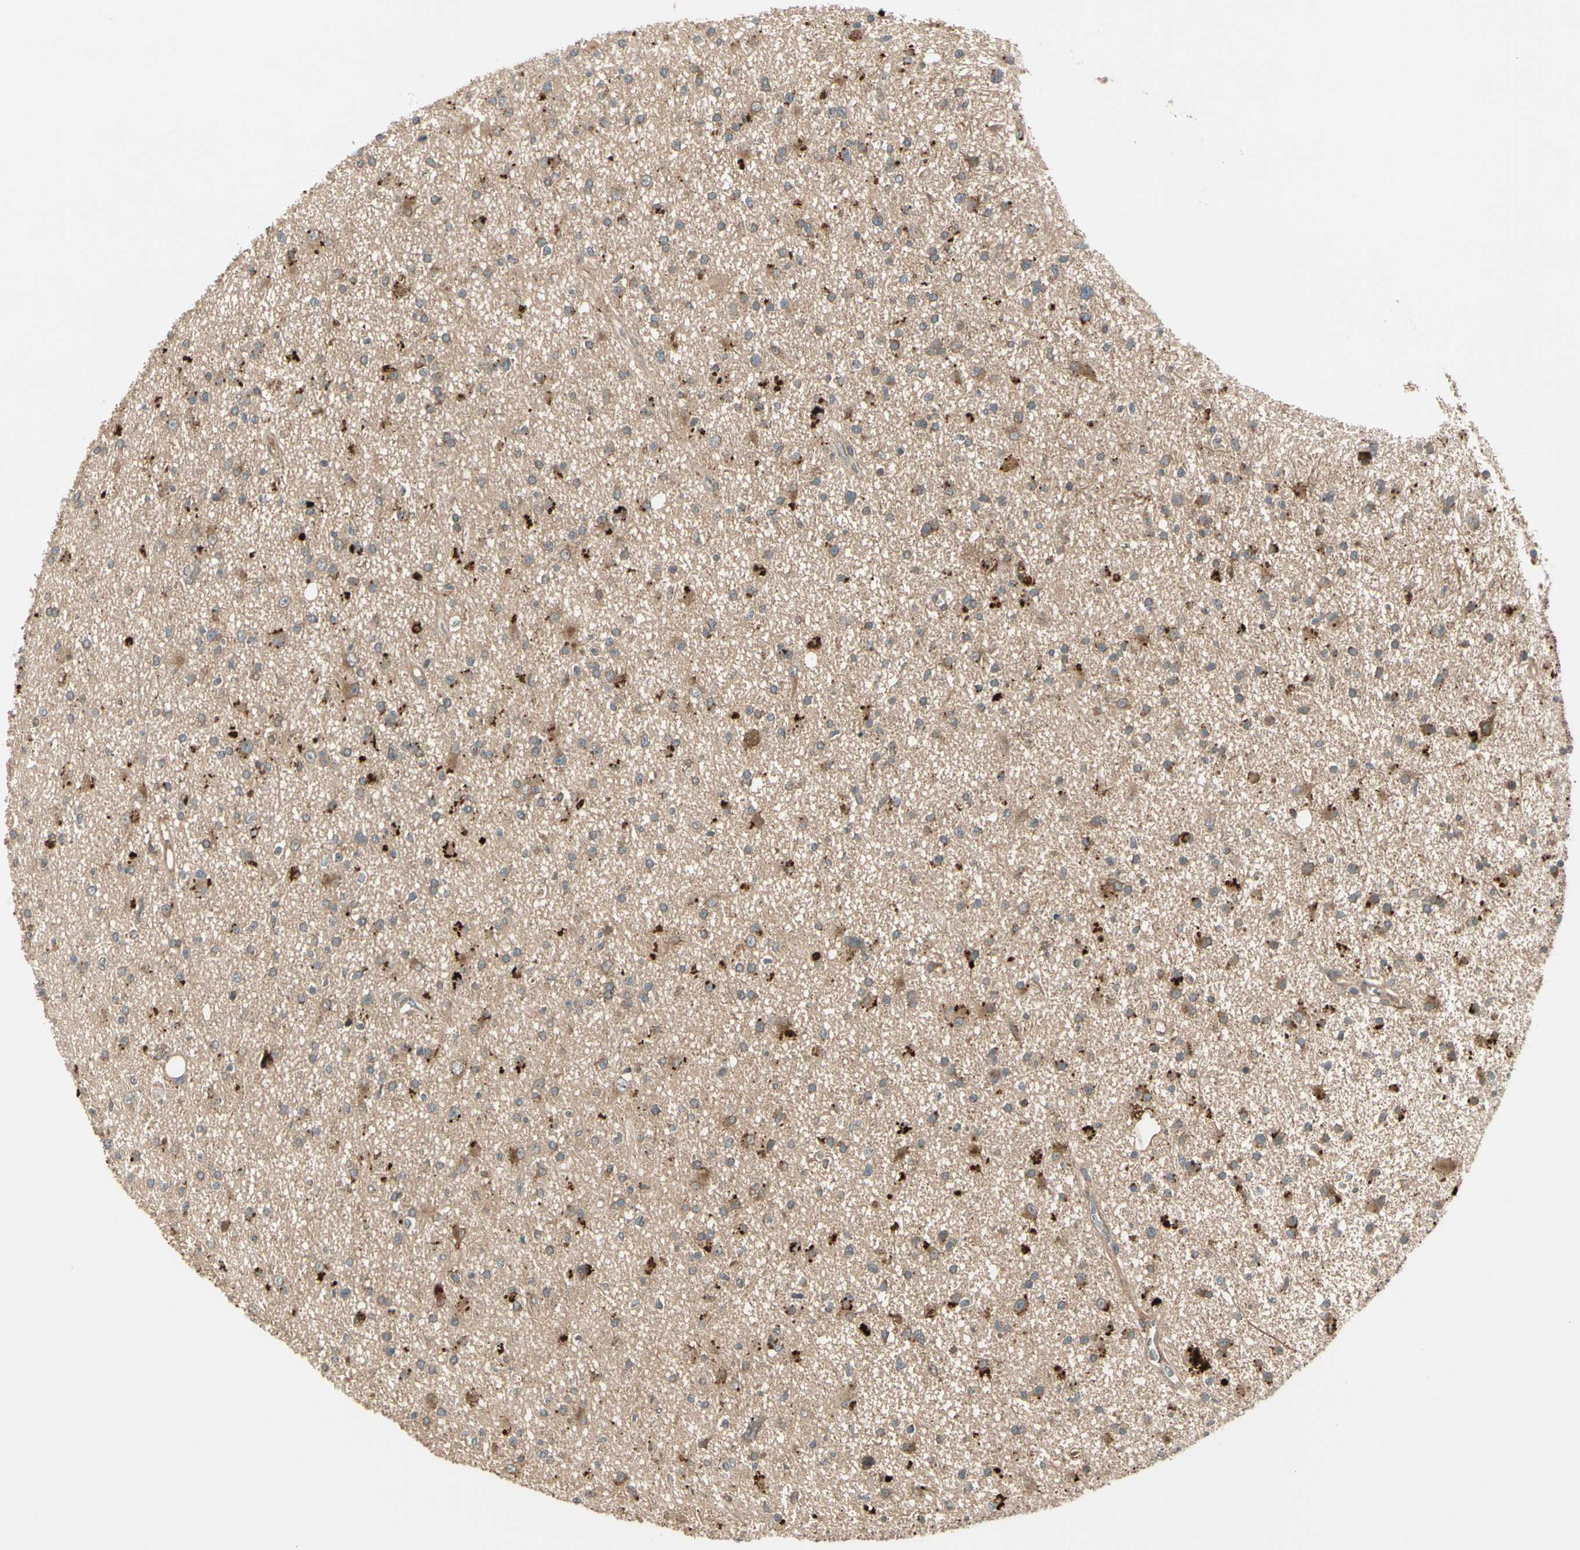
{"staining": {"intensity": "moderate", "quantity": ">75%", "location": "cytoplasmic/membranous"}, "tissue": "glioma", "cell_type": "Tumor cells", "image_type": "cancer", "snomed": [{"axis": "morphology", "description": "Glioma, malignant, High grade"}, {"axis": "topography", "description": "Brain"}], "caption": "Glioma stained with a brown dye displays moderate cytoplasmic/membranous positive staining in about >75% of tumor cells.", "gene": "ACVR1C", "patient": {"sex": "male", "age": 33}}